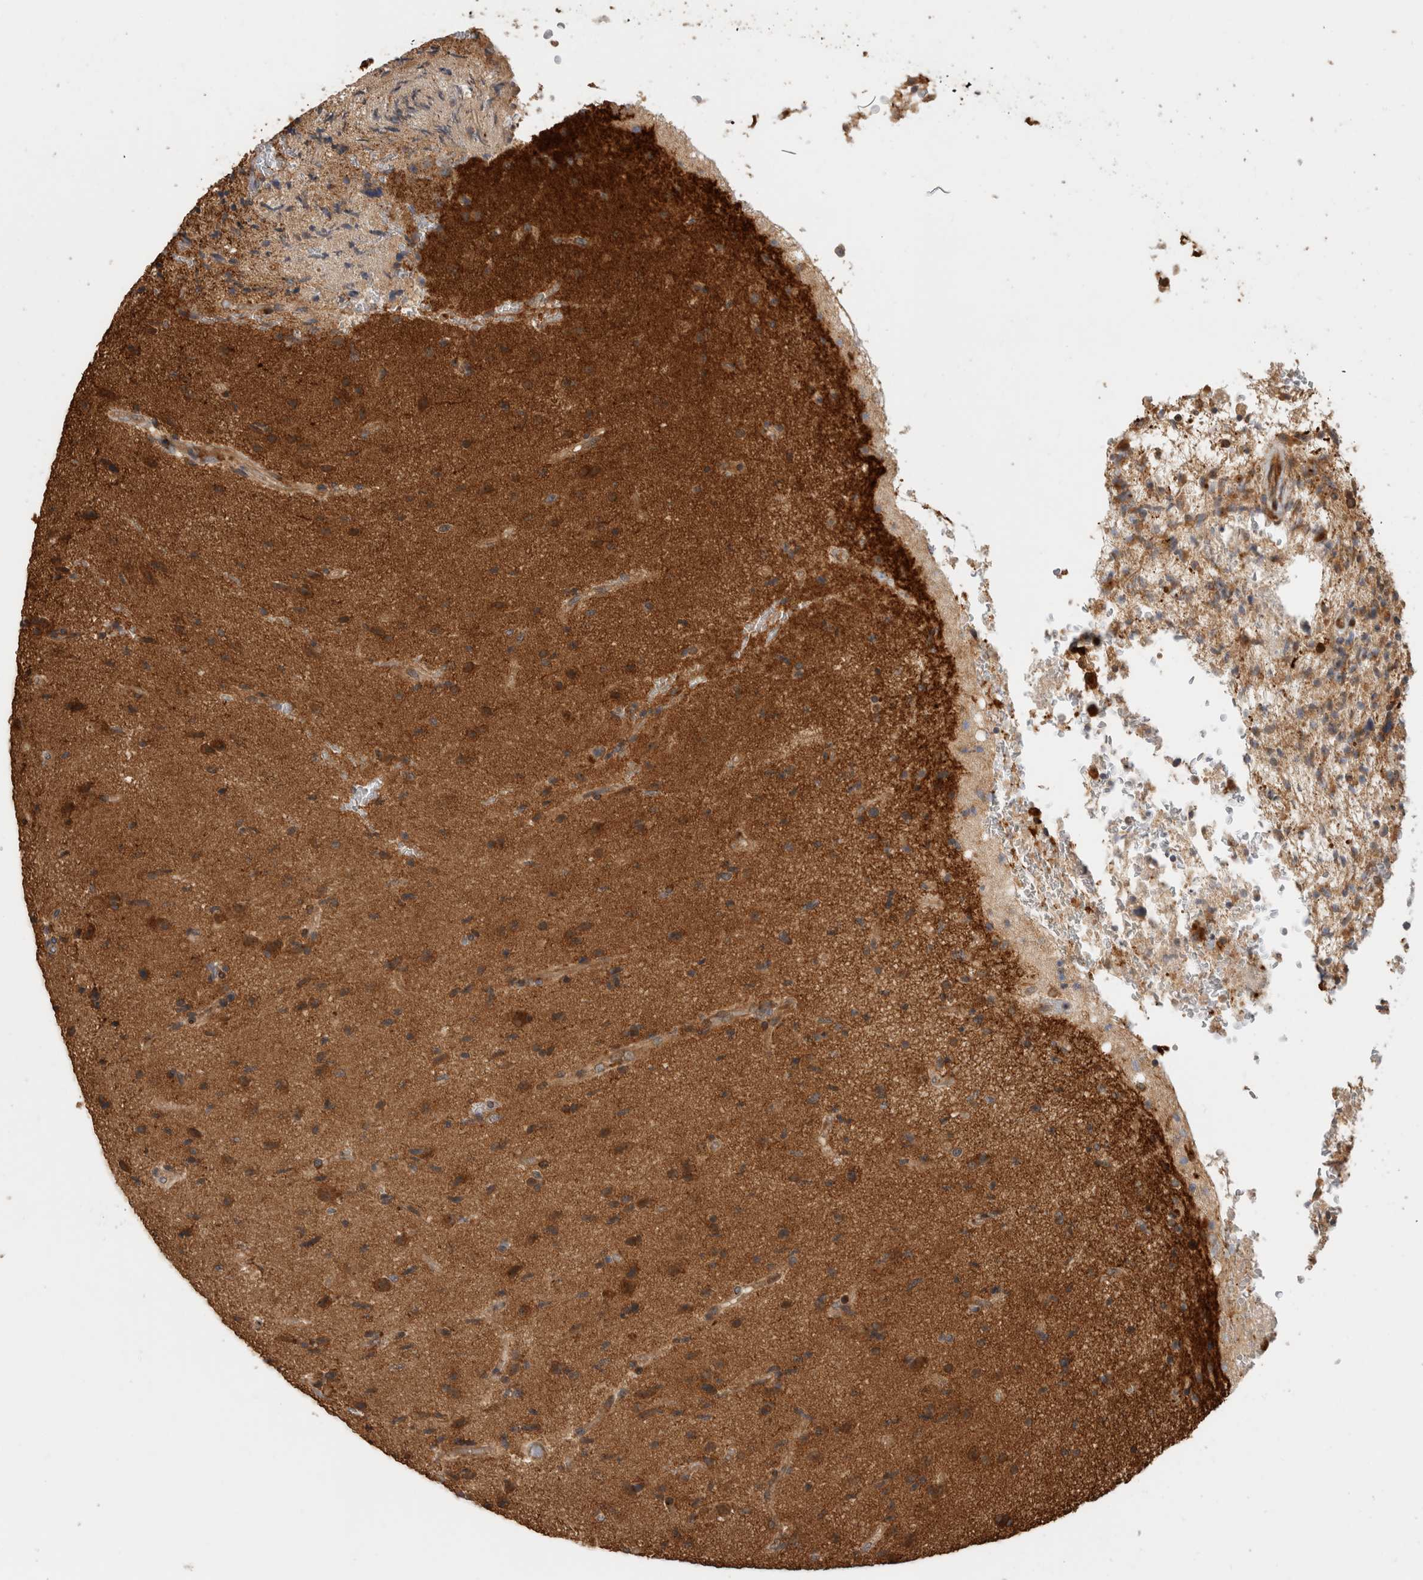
{"staining": {"intensity": "moderate", "quantity": ">75%", "location": "cytoplasmic/membranous"}, "tissue": "glioma", "cell_type": "Tumor cells", "image_type": "cancer", "snomed": [{"axis": "morphology", "description": "Glioma, malignant, High grade"}, {"axis": "topography", "description": "Brain"}], "caption": "A histopathology image of human glioma stained for a protein exhibits moderate cytoplasmic/membranous brown staining in tumor cells.", "gene": "PCDHB15", "patient": {"sex": "male", "age": 72}}